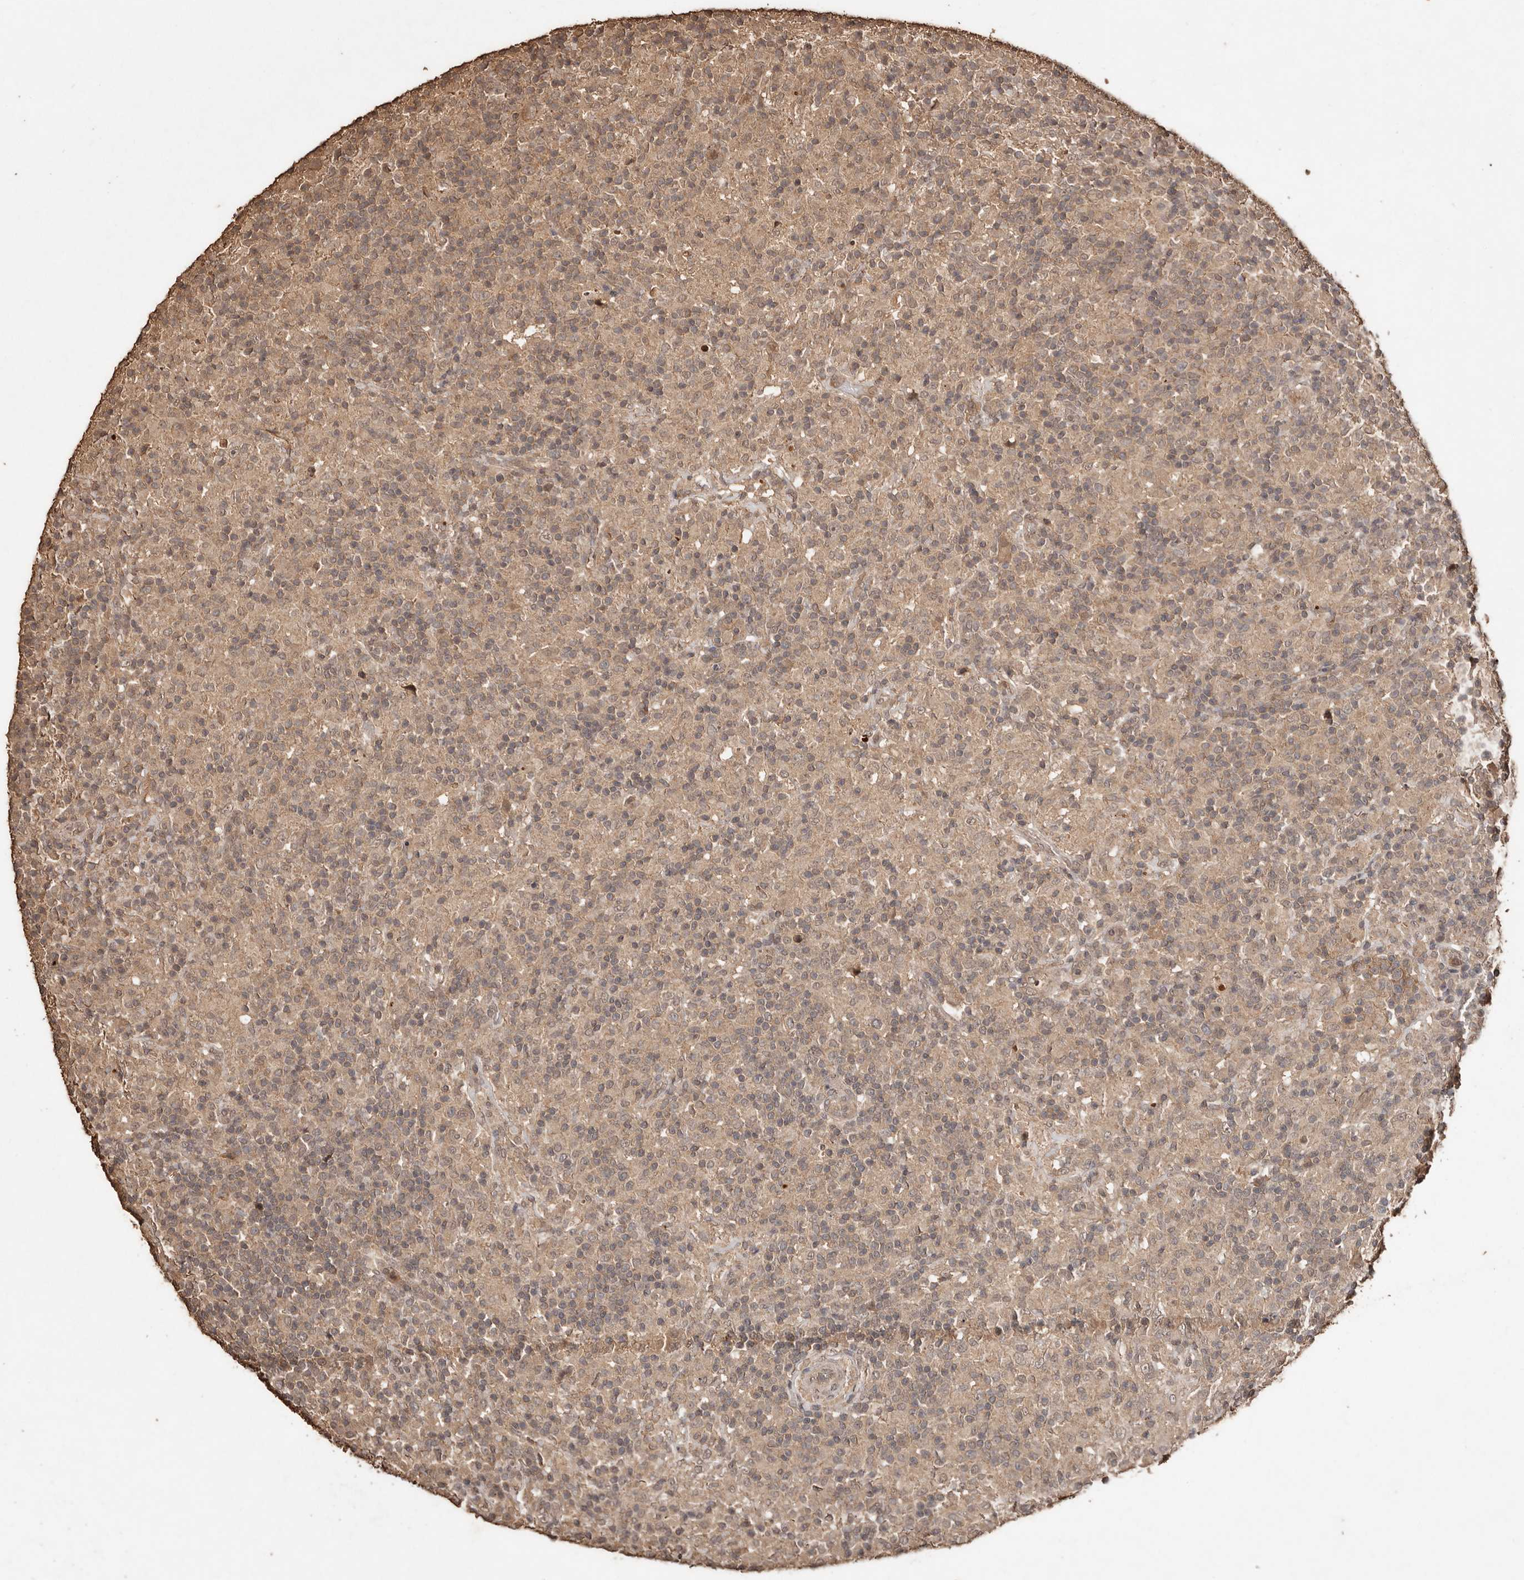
{"staining": {"intensity": "weak", "quantity": ">75%", "location": "cytoplasmic/membranous"}, "tissue": "lymphoma", "cell_type": "Tumor cells", "image_type": "cancer", "snomed": [{"axis": "morphology", "description": "Hodgkin's disease, NOS"}, {"axis": "topography", "description": "Lymph node"}], "caption": "Lymphoma stained with a protein marker demonstrates weak staining in tumor cells.", "gene": "PKDCC", "patient": {"sex": "male", "age": 70}}